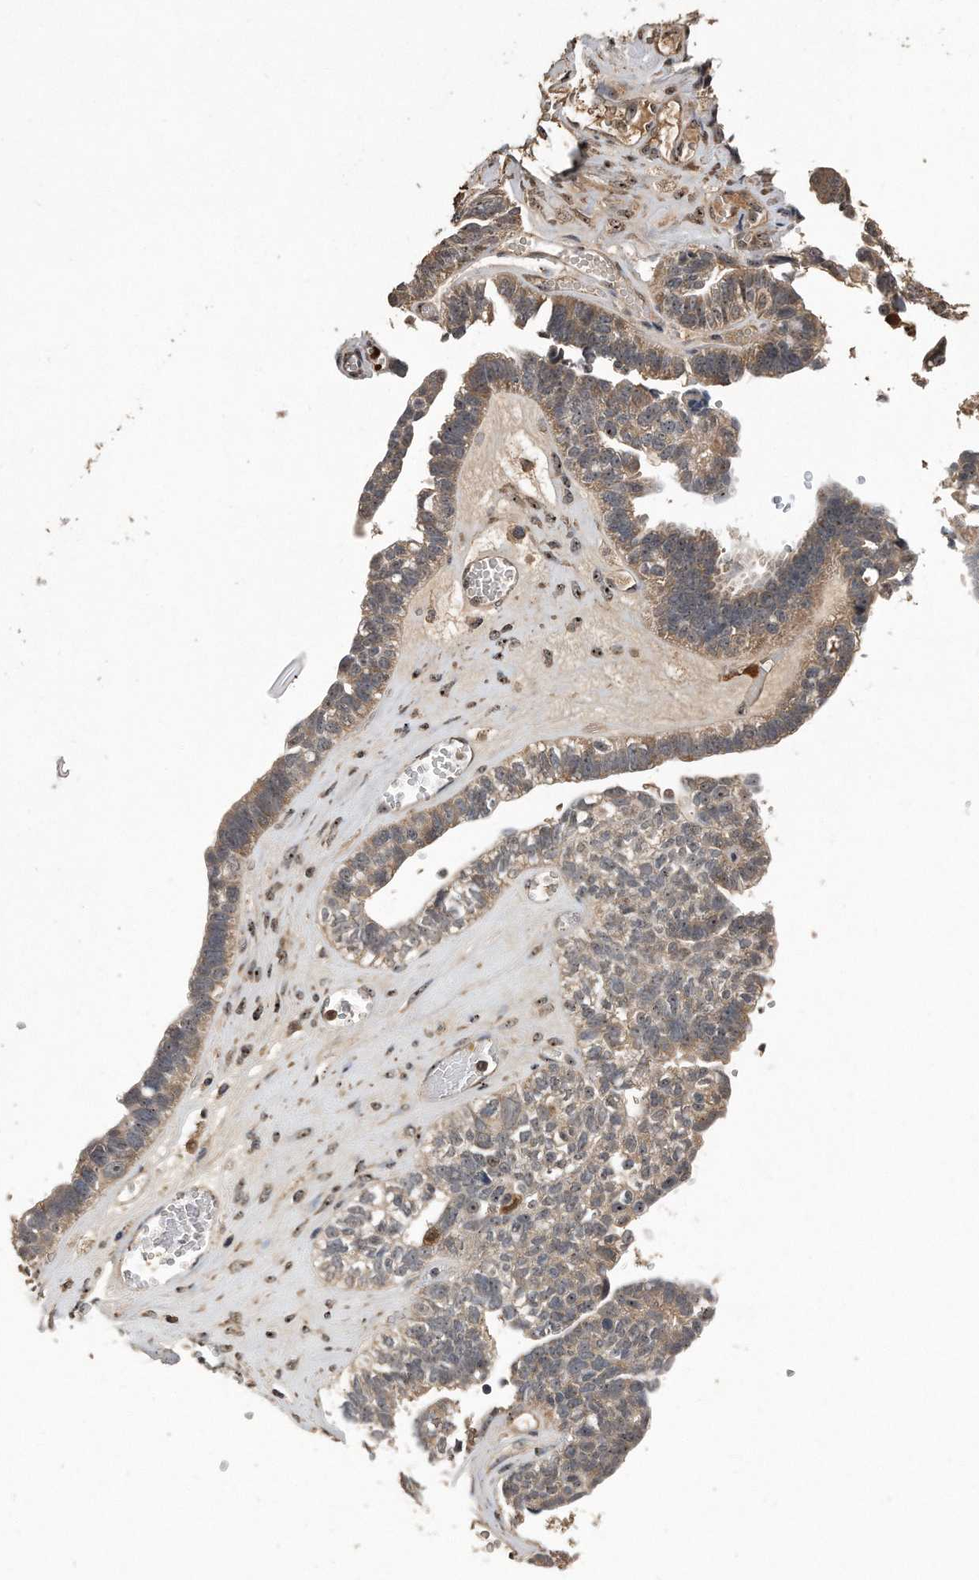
{"staining": {"intensity": "weak", "quantity": ">75%", "location": "cytoplasmic/membranous,nuclear"}, "tissue": "ovarian cancer", "cell_type": "Tumor cells", "image_type": "cancer", "snomed": [{"axis": "morphology", "description": "Cystadenocarcinoma, serous, NOS"}, {"axis": "topography", "description": "Ovary"}], "caption": "Immunohistochemical staining of serous cystadenocarcinoma (ovarian) displays low levels of weak cytoplasmic/membranous and nuclear protein expression in about >75% of tumor cells. (Stains: DAB in brown, nuclei in blue, Microscopy: brightfield microscopy at high magnification).", "gene": "PELO", "patient": {"sex": "female", "age": 79}}